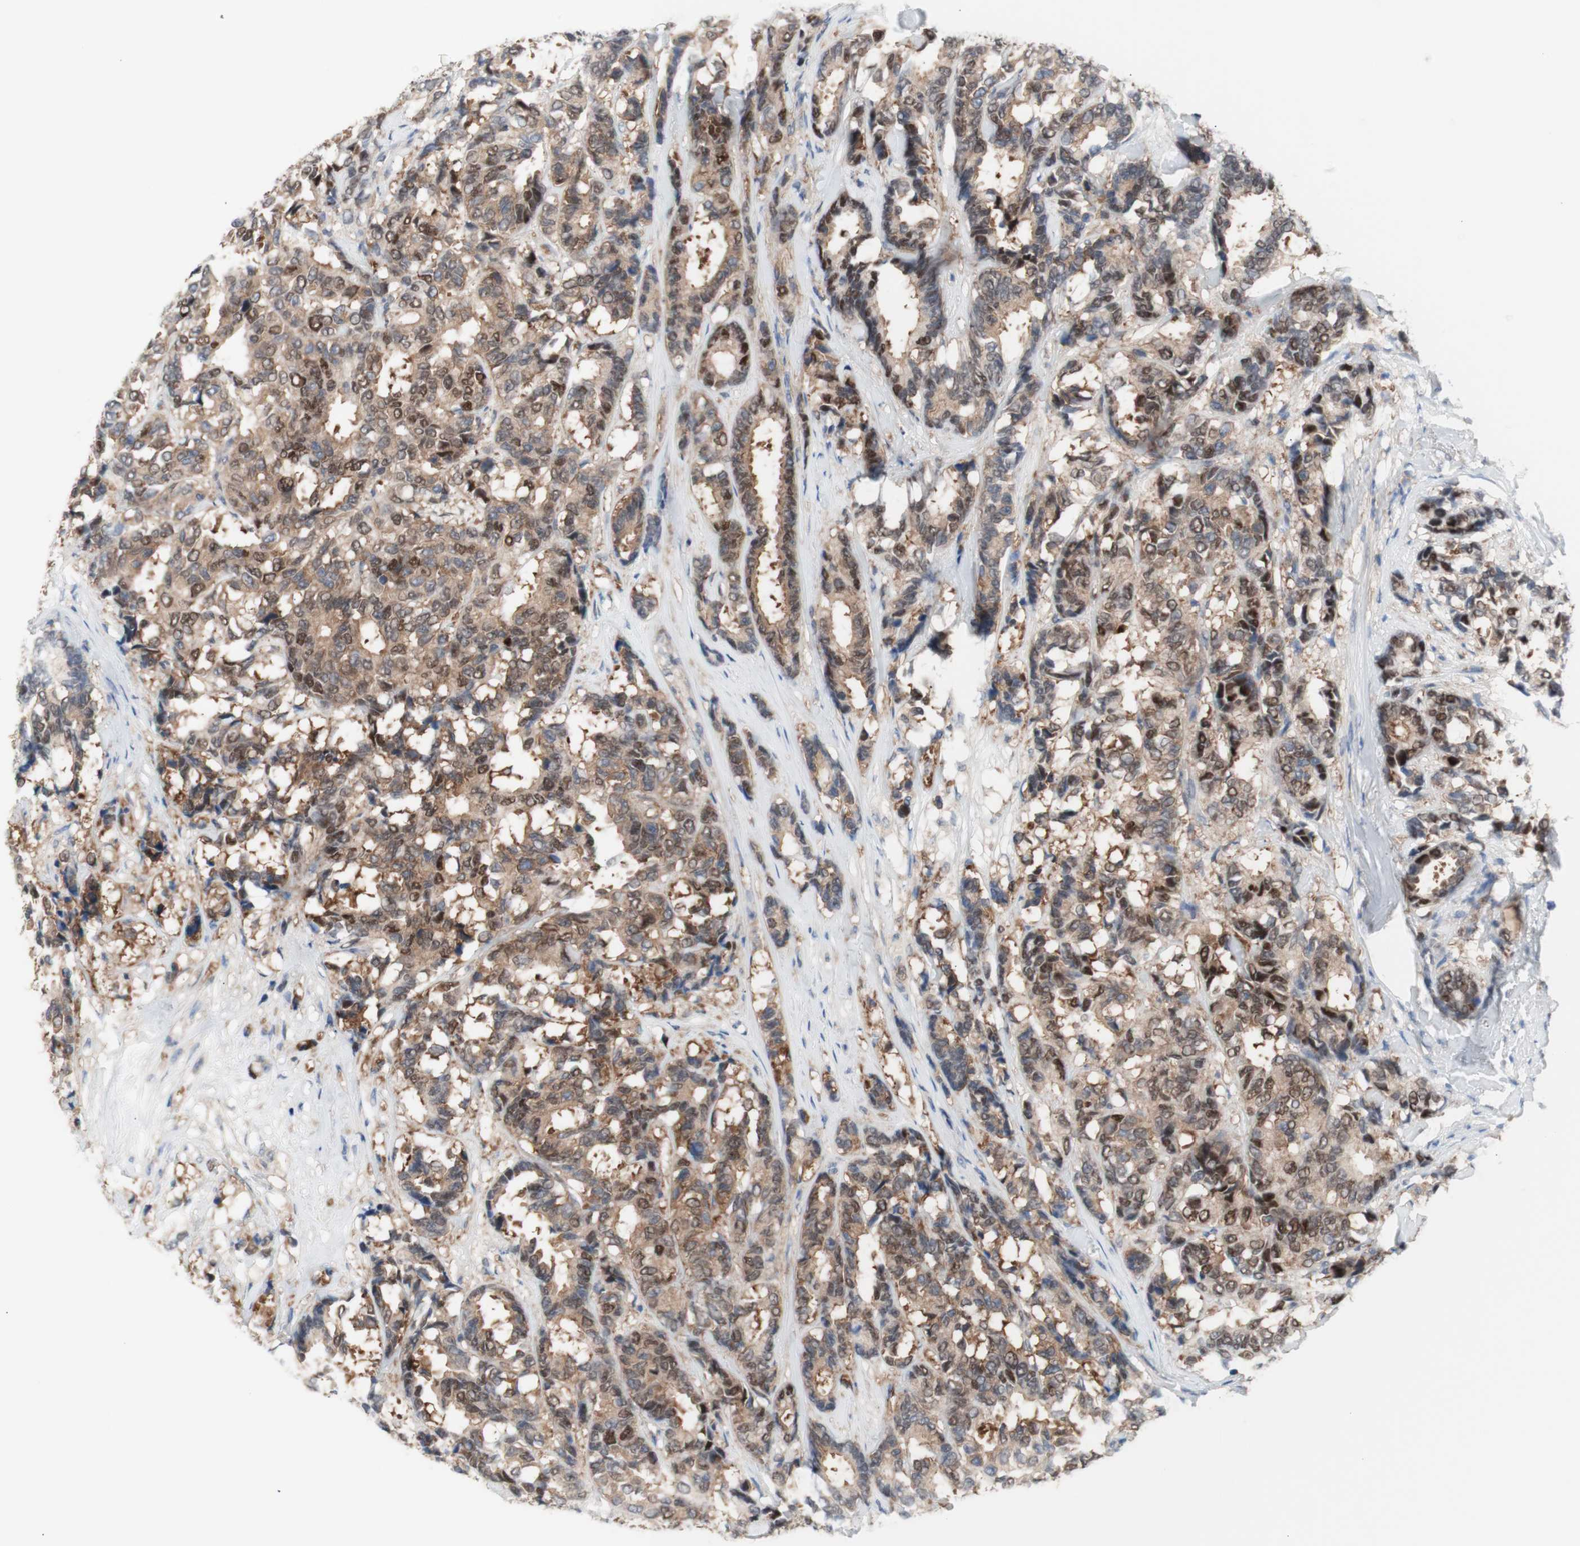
{"staining": {"intensity": "moderate", "quantity": ">75%", "location": "cytoplasmic/membranous,nuclear"}, "tissue": "breast cancer", "cell_type": "Tumor cells", "image_type": "cancer", "snomed": [{"axis": "morphology", "description": "Duct carcinoma"}, {"axis": "topography", "description": "Breast"}], "caption": "Breast infiltrating ductal carcinoma stained with a brown dye reveals moderate cytoplasmic/membranous and nuclear positive staining in about >75% of tumor cells.", "gene": "PRMT5", "patient": {"sex": "female", "age": 87}}